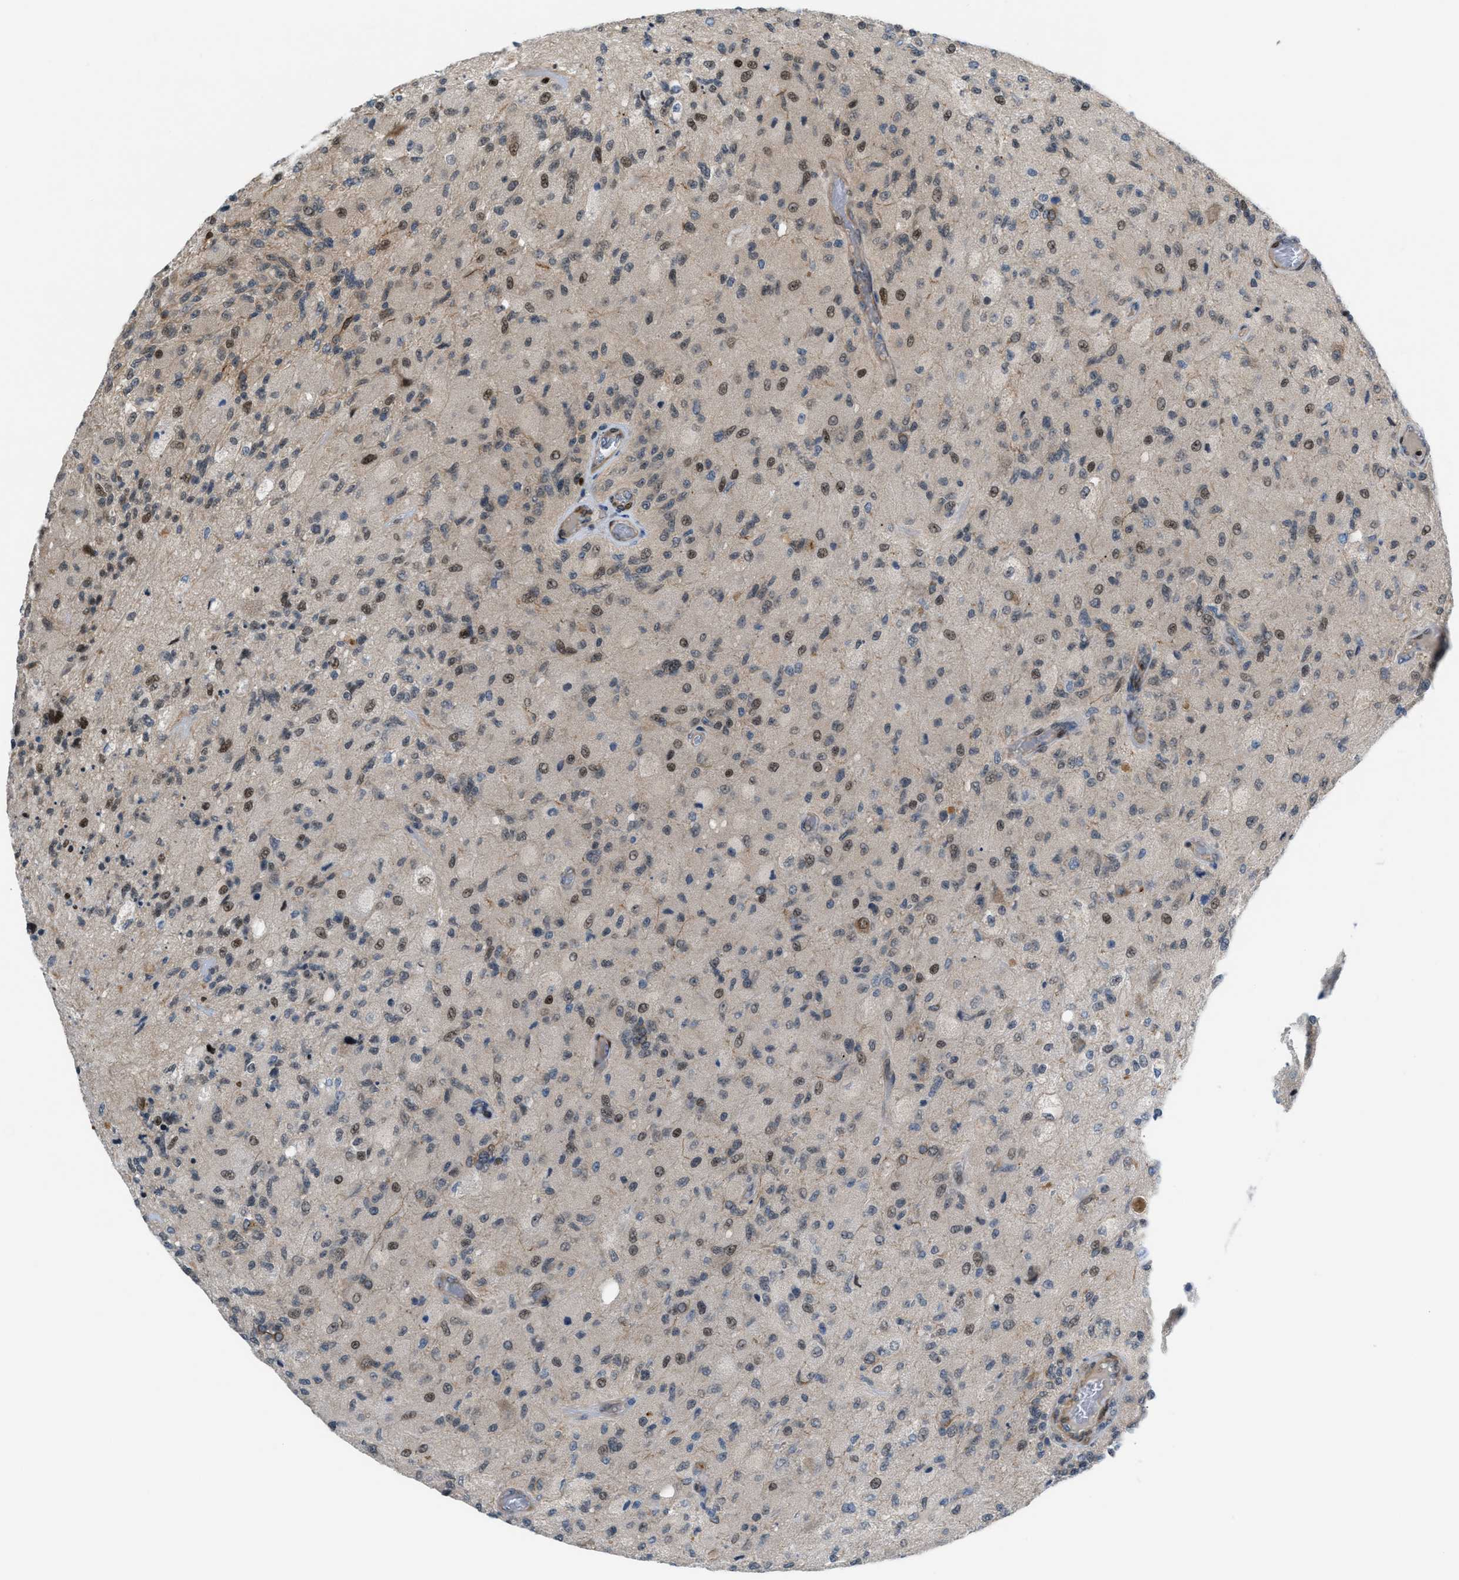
{"staining": {"intensity": "weak", "quantity": ">75%", "location": "nuclear"}, "tissue": "glioma", "cell_type": "Tumor cells", "image_type": "cancer", "snomed": [{"axis": "morphology", "description": "Normal tissue, NOS"}, {"axis": "morphology", "description": "Glioma, malignant, High grade"}, {"axis": "topography", "description": "Cerebral cortex"}], "caption": "Weak nuclear staining is identified in approximately >75% of tumor cells in glioma.", "gene": "ZNF276", "patient": {"sex": "male", "age": 77}}